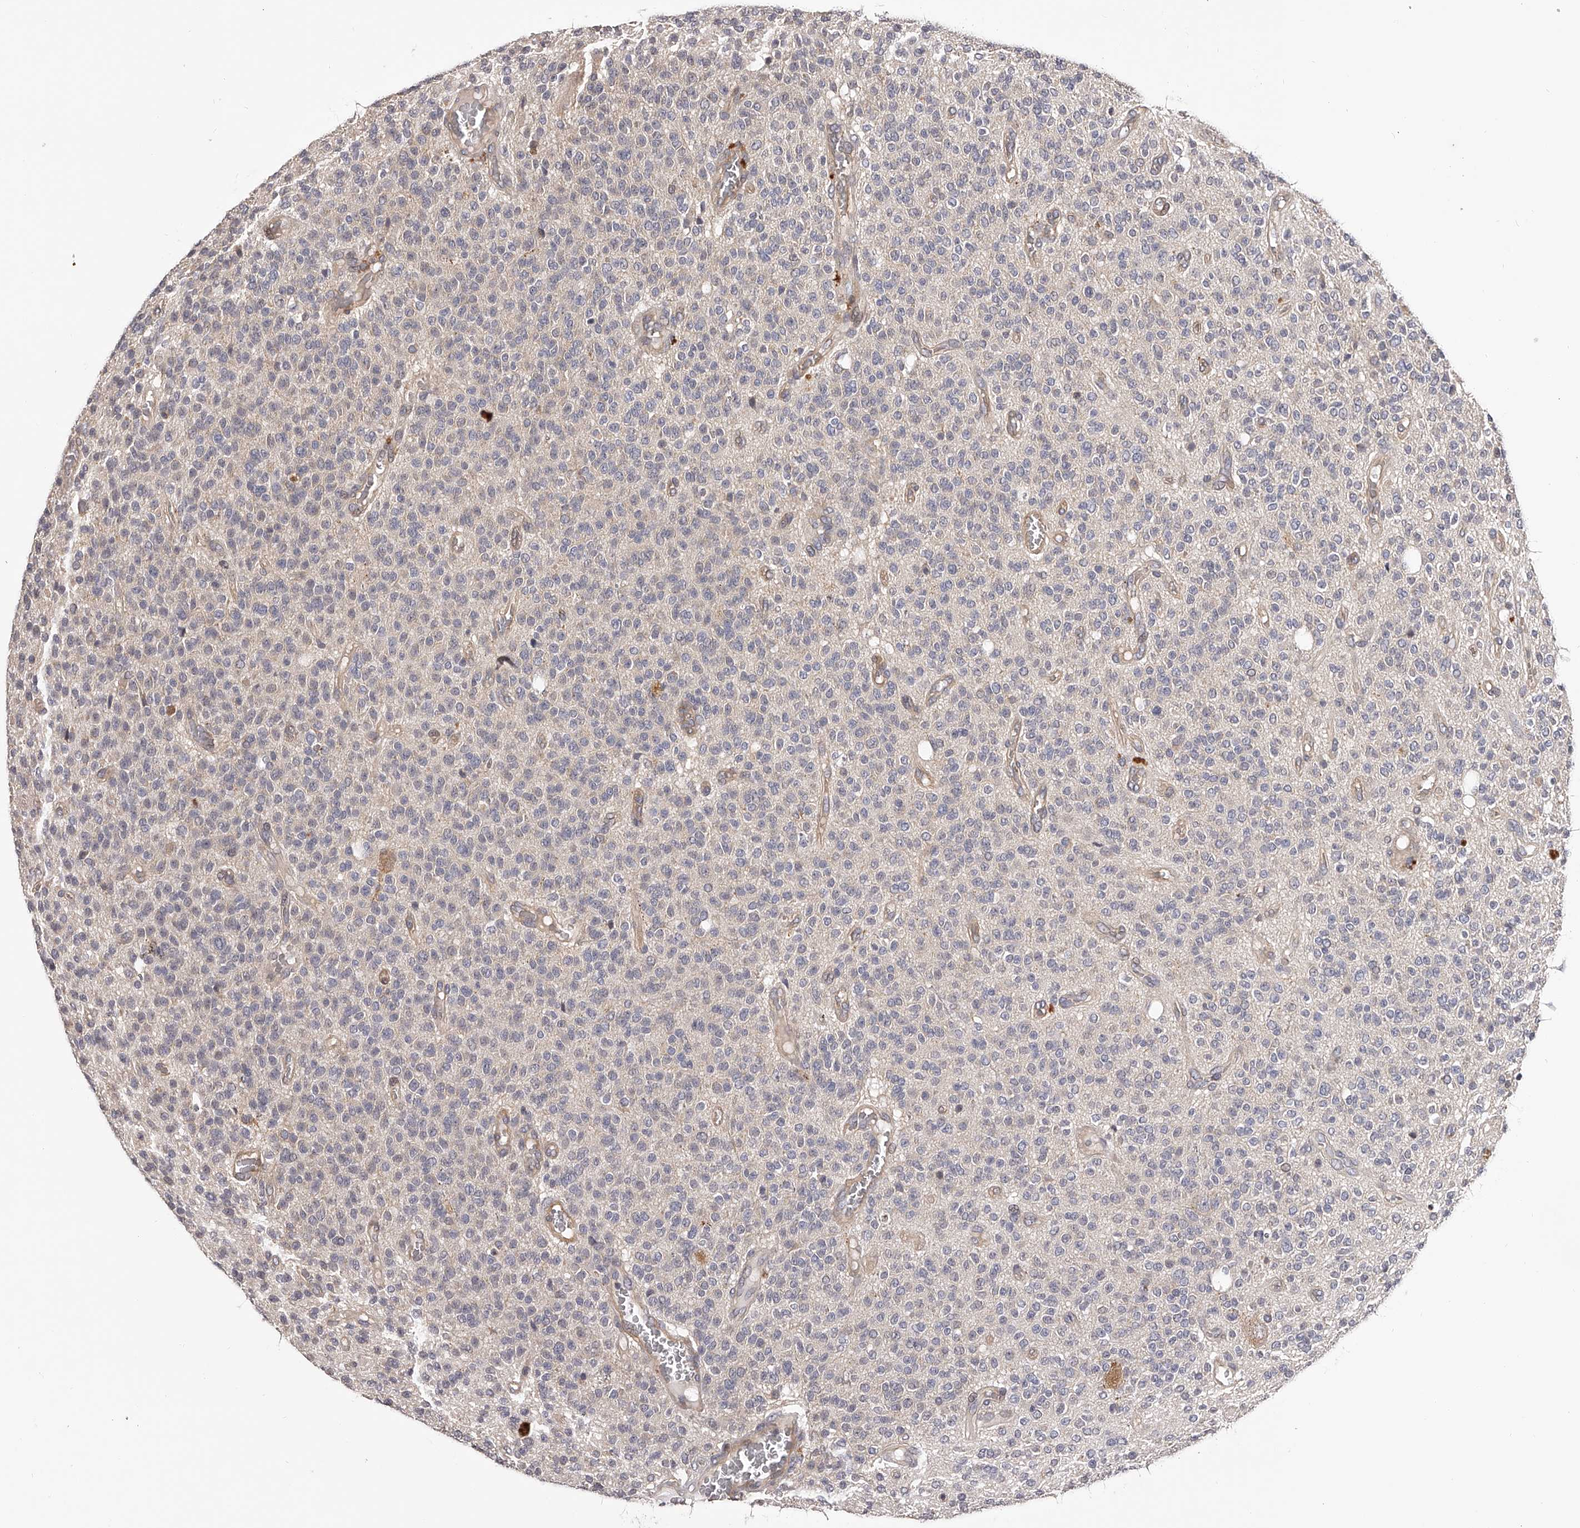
{"staining": {"intensity": "negative", "quantity": "none", "location": "none"}, "tissue": "glioma", "cell_type": "Tumor cells", "image_type": "cancer", "snomed": [{"axis": "morphology", "description": "Glioma, malignant, High grade"}, {"axis": "topography", "description": "Brain"}], "caption": "Immunohistochemical staining of human malignant glioma (high-grade) displays no significant expression in tumor cells. (DAB immunohistochemistry with hematoxylin counter stain).", "gene": "PFDN2", "patient": {"sex": "male", "age": 34}}